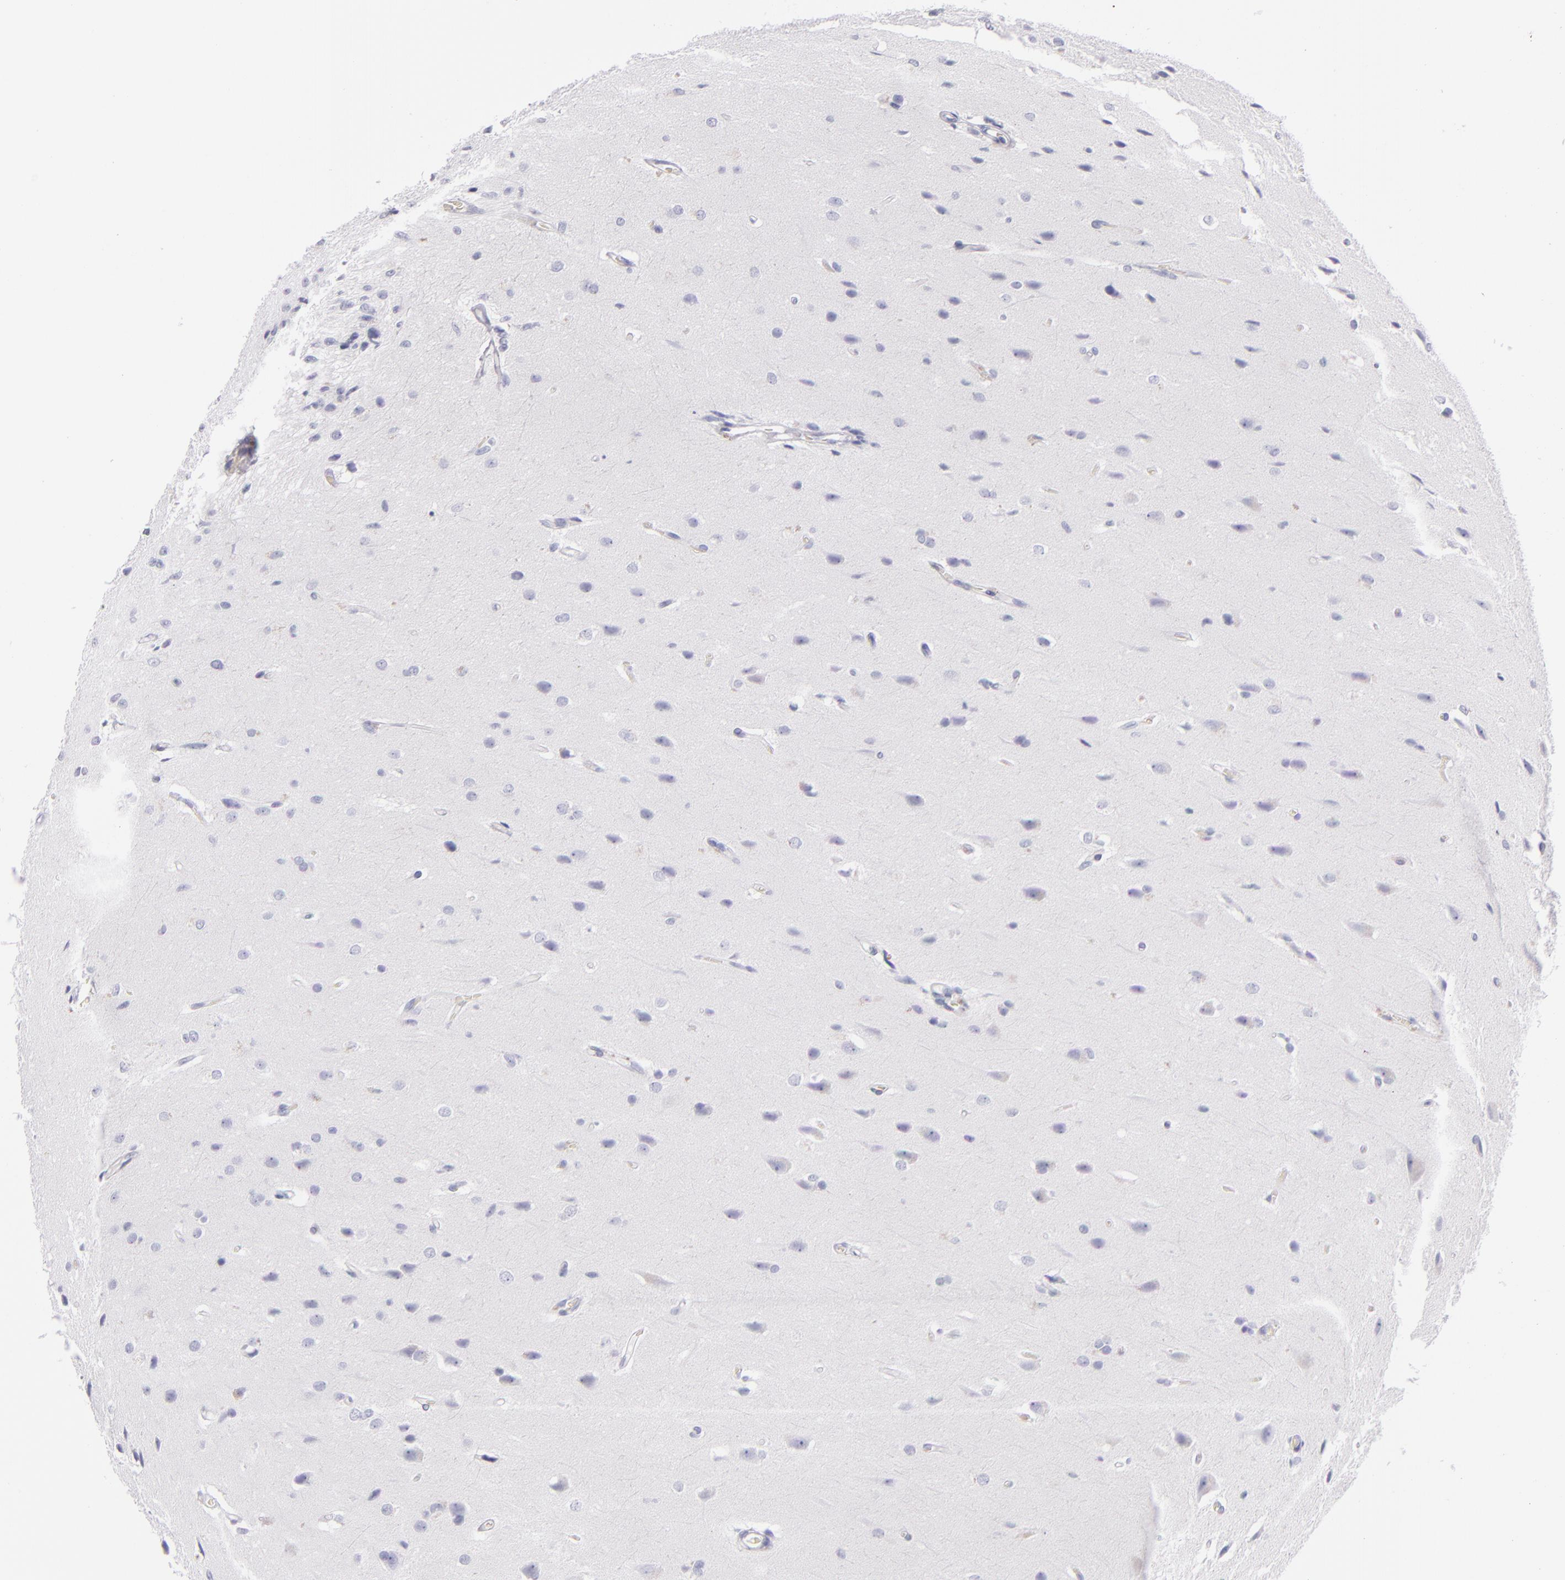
{"staining": {"intensity": "negative", "quantity": "none", "location": "none"}, "tissue": "glioma", "cell_type": "Tumor cells", "image_type": "cancer", "snomed": [{"axis": "morphology", "description": "Glioma, malignant, High grade"}, {"axis": "topography", "description": "Brain"}], "caption": "DAB (3,3'-diaminobenzidine) immunohistochemical staining of malignant glioma (high-grade) displays no significant expression in tumor cells.", "gene": "TPSD1", "patient": {"sex": "male", "age": 68}}